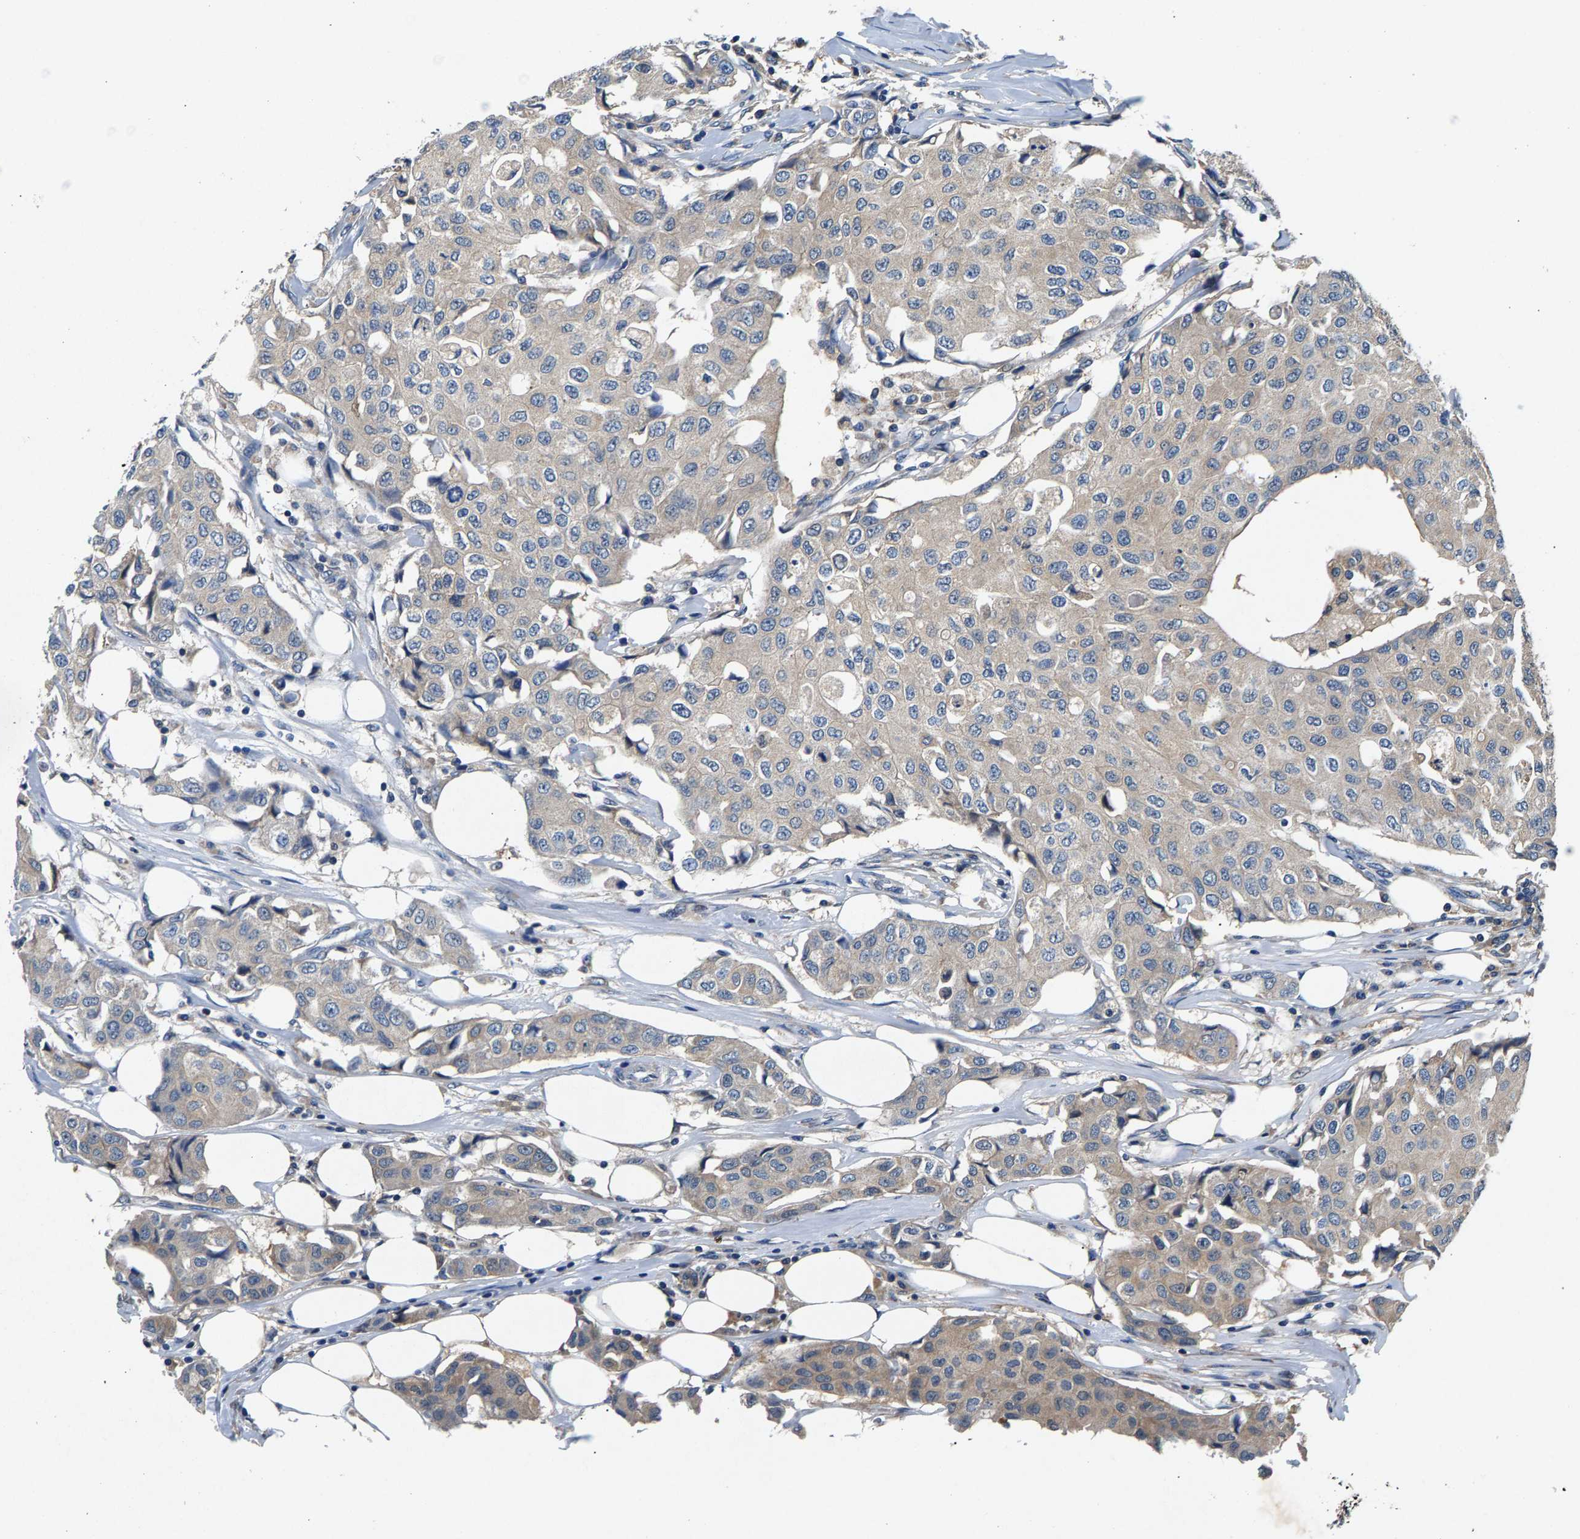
{"staining": {"intensity": "weak", "quantity": "<25%", "location": "cytoplasmic/membranous"}, "tissue": "breast cancer", "cell_type": "Tumor cells", "image_type": "cancer", "snomed": [{"axis": "morphology", "description": "Duct carcinoma"}, {"axis": "topography", "description": "Breast"}], "caption": "Protein analysis of breast cancer demonstrates no significant positivity in tumor cells.", "gene": "NT5C", "patient": {"sex": "female", "age": 80}}